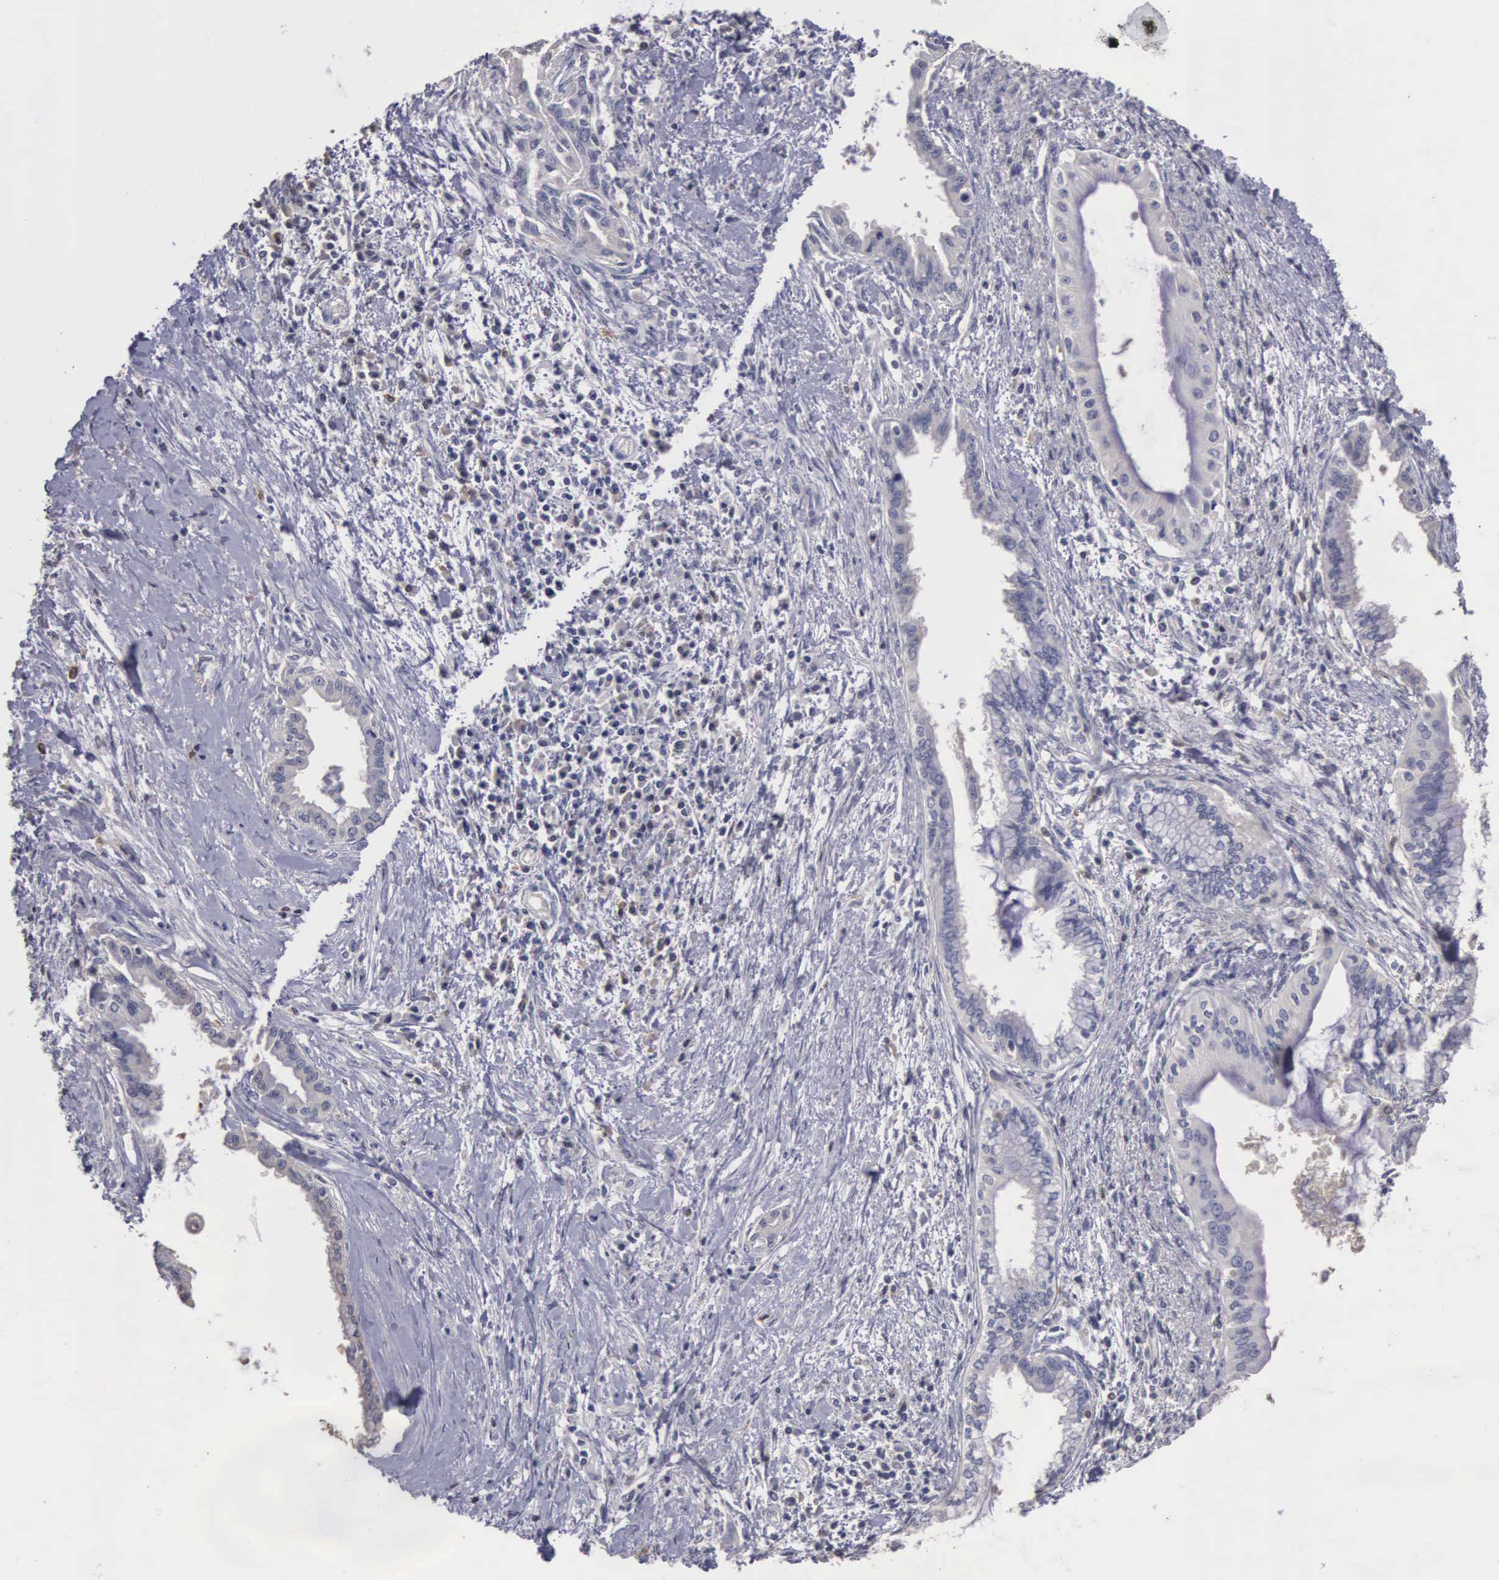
{"staining": {"intensity": "negative", "quantity": "none", "location": "none"}, "tissue": "pancreatic cancer", "cell_type": "Tumor cells", "image_type": "cancer", "snomed": [{"axis": "morphology", "description": "Adenocarcinoma, NOS"}, {"axis": "topography", "description": "Pancreas"}], "caption": "Immunohistochemistry of human adenocarcinoma (pancreatic) displays no positivity in tumor cells.", "gene": "ENO3", "patient": {"sex": "female", "age": 64}}